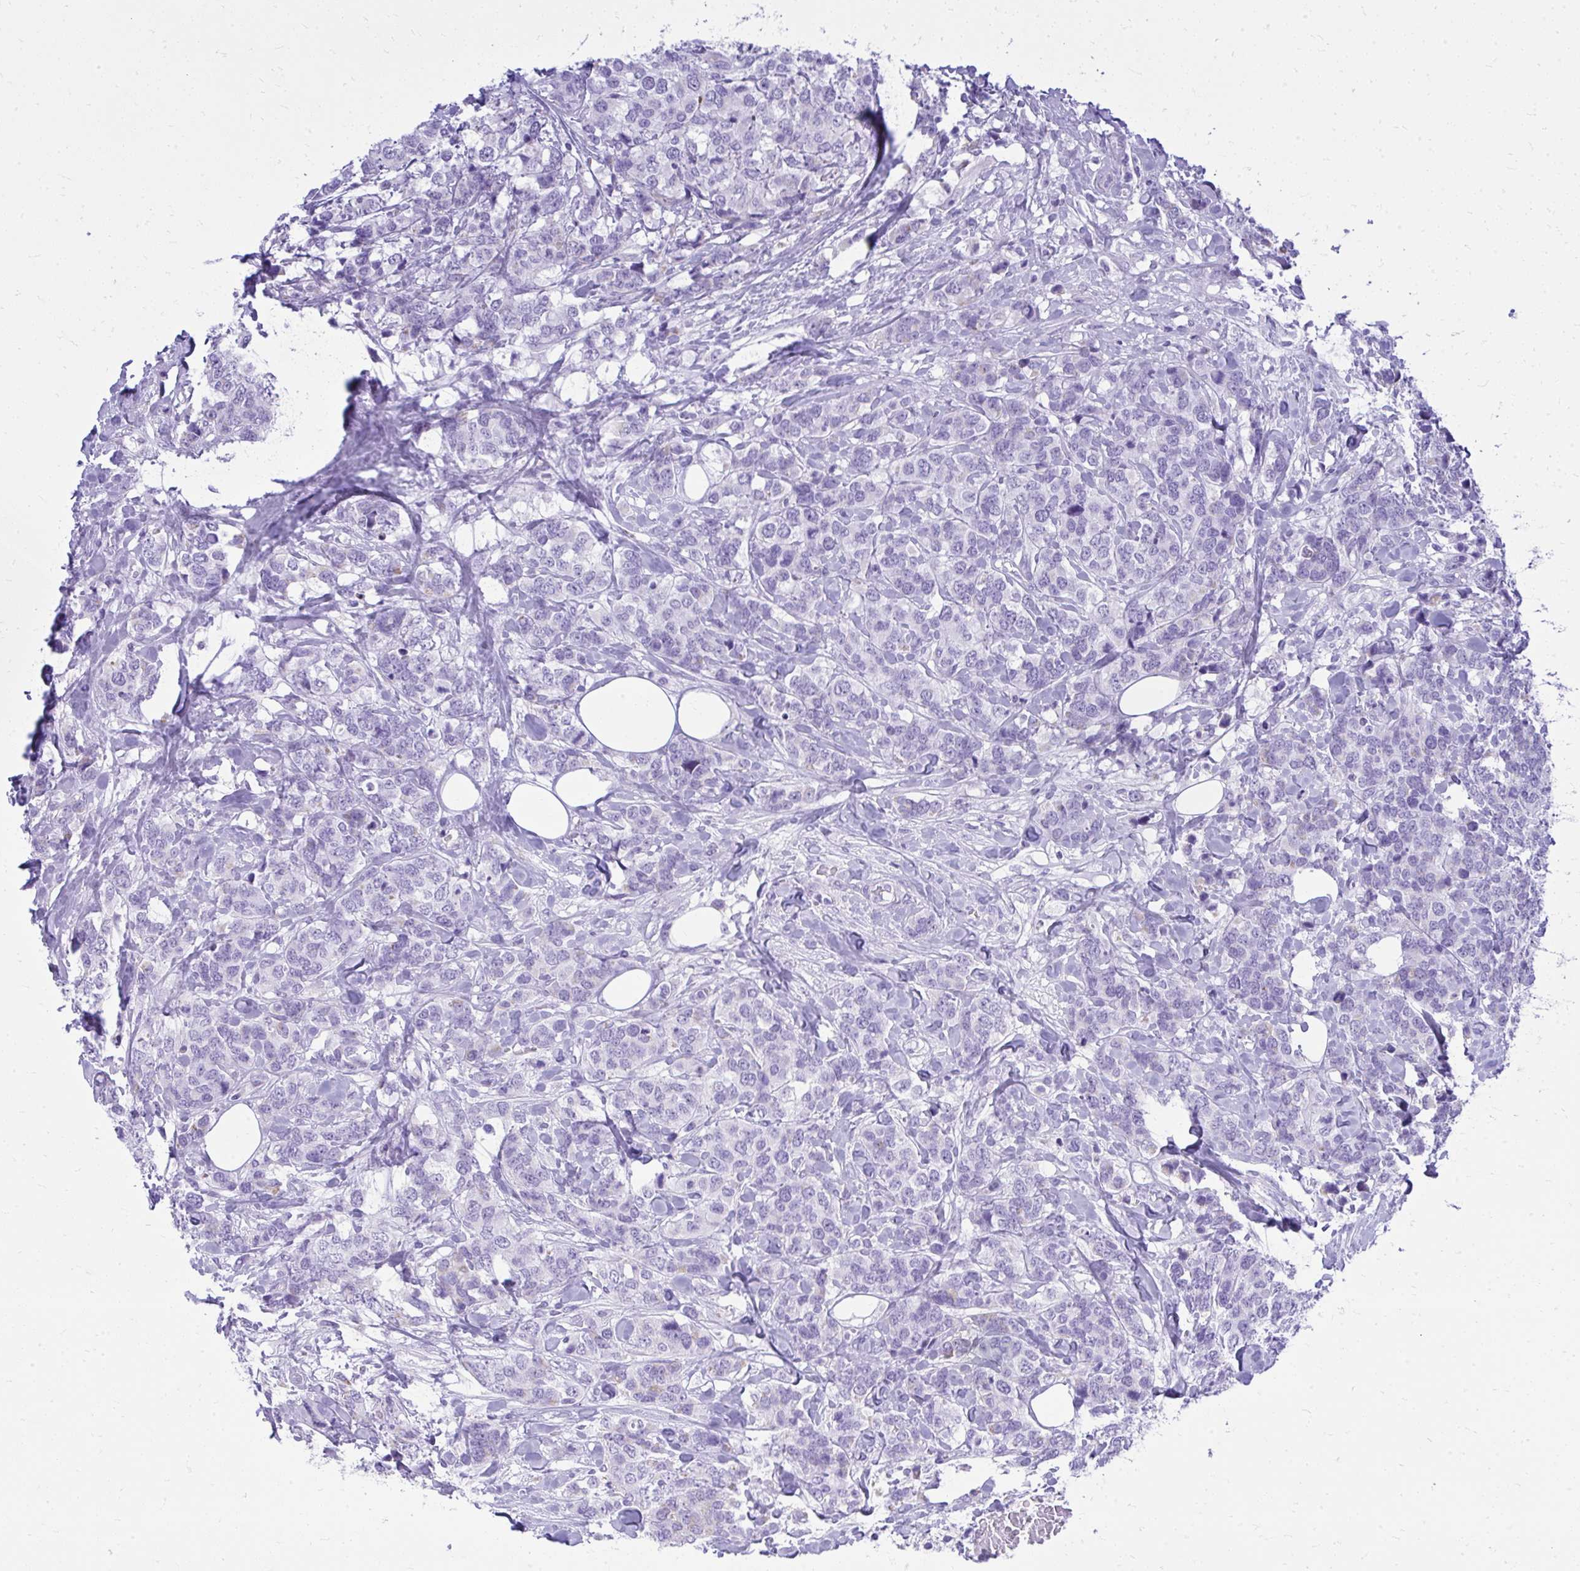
{"staining": {"intensity": "negative", "quantity": "none", "location": "none"}, "tissue": "breast cancer", "cell_type": "Tumor cells", "image_type": "cancer", "snomed": [{"axis": "morphology", "description": "Lobular carcinoma"}, {"axis": "topography", "description": "Breast"}], "caption": "Breast lobular carcinoma stained for a protein using IHC exhibits no staining tumor cells.", "gene": "RALYL", "patient": {"sex": "female", "age": 59}}